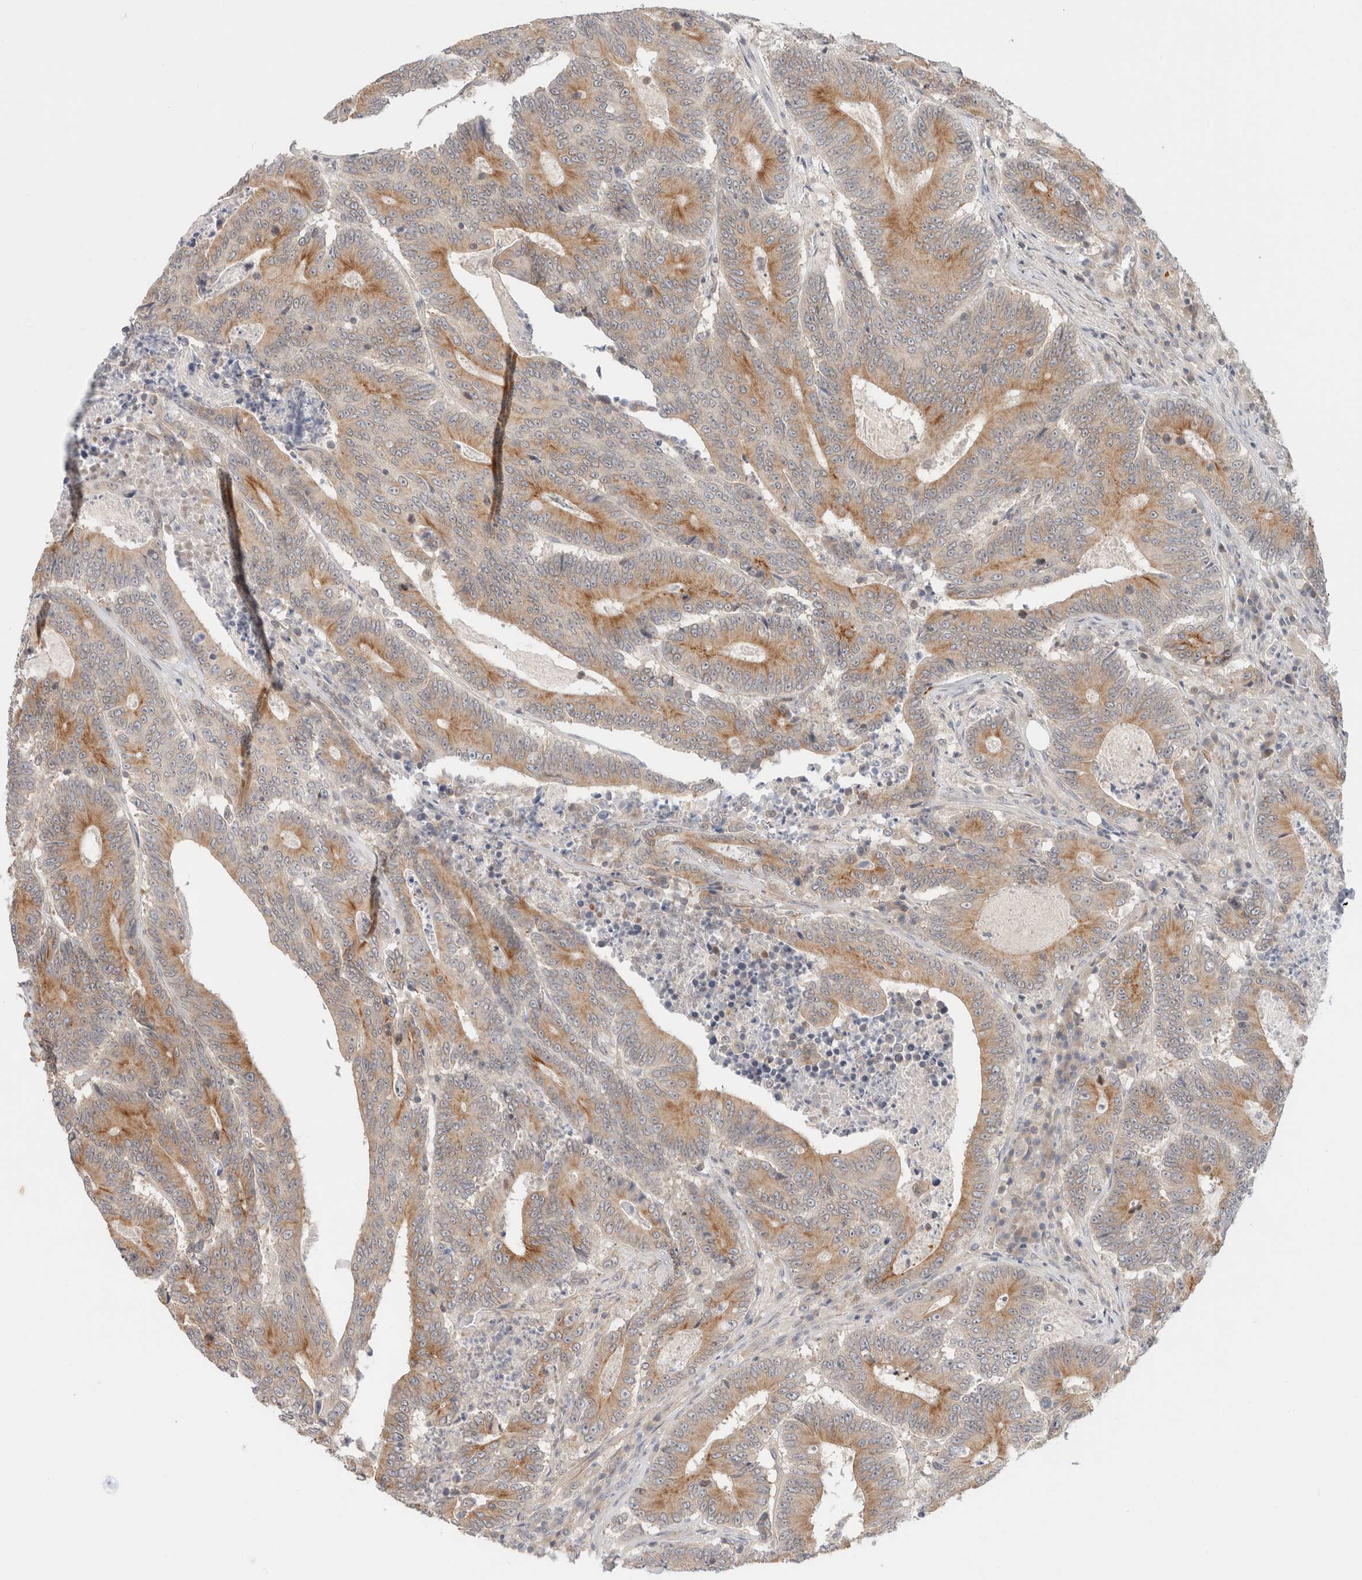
{"staining": {"intensity": "moderate", "quantity": ">75%", "location": "cytoplasmic/membranous"}, "tissue": "colorectal cancer", "cell_type": "Tumor cells", "image_type": "cancer", "snomed": [{"axis": "morphology", "description": "Adenocarcinoma, NOS"}, {"axis": "topography", "description": "Colon"}], "caption": "IHC of colorectal cancer exhibits medium levels of moderate cytoplasmic/membranous positivity in about >75% of tumor cells.", "gene": "MARK3", "patient": {"sex": "male", "age": 83}}